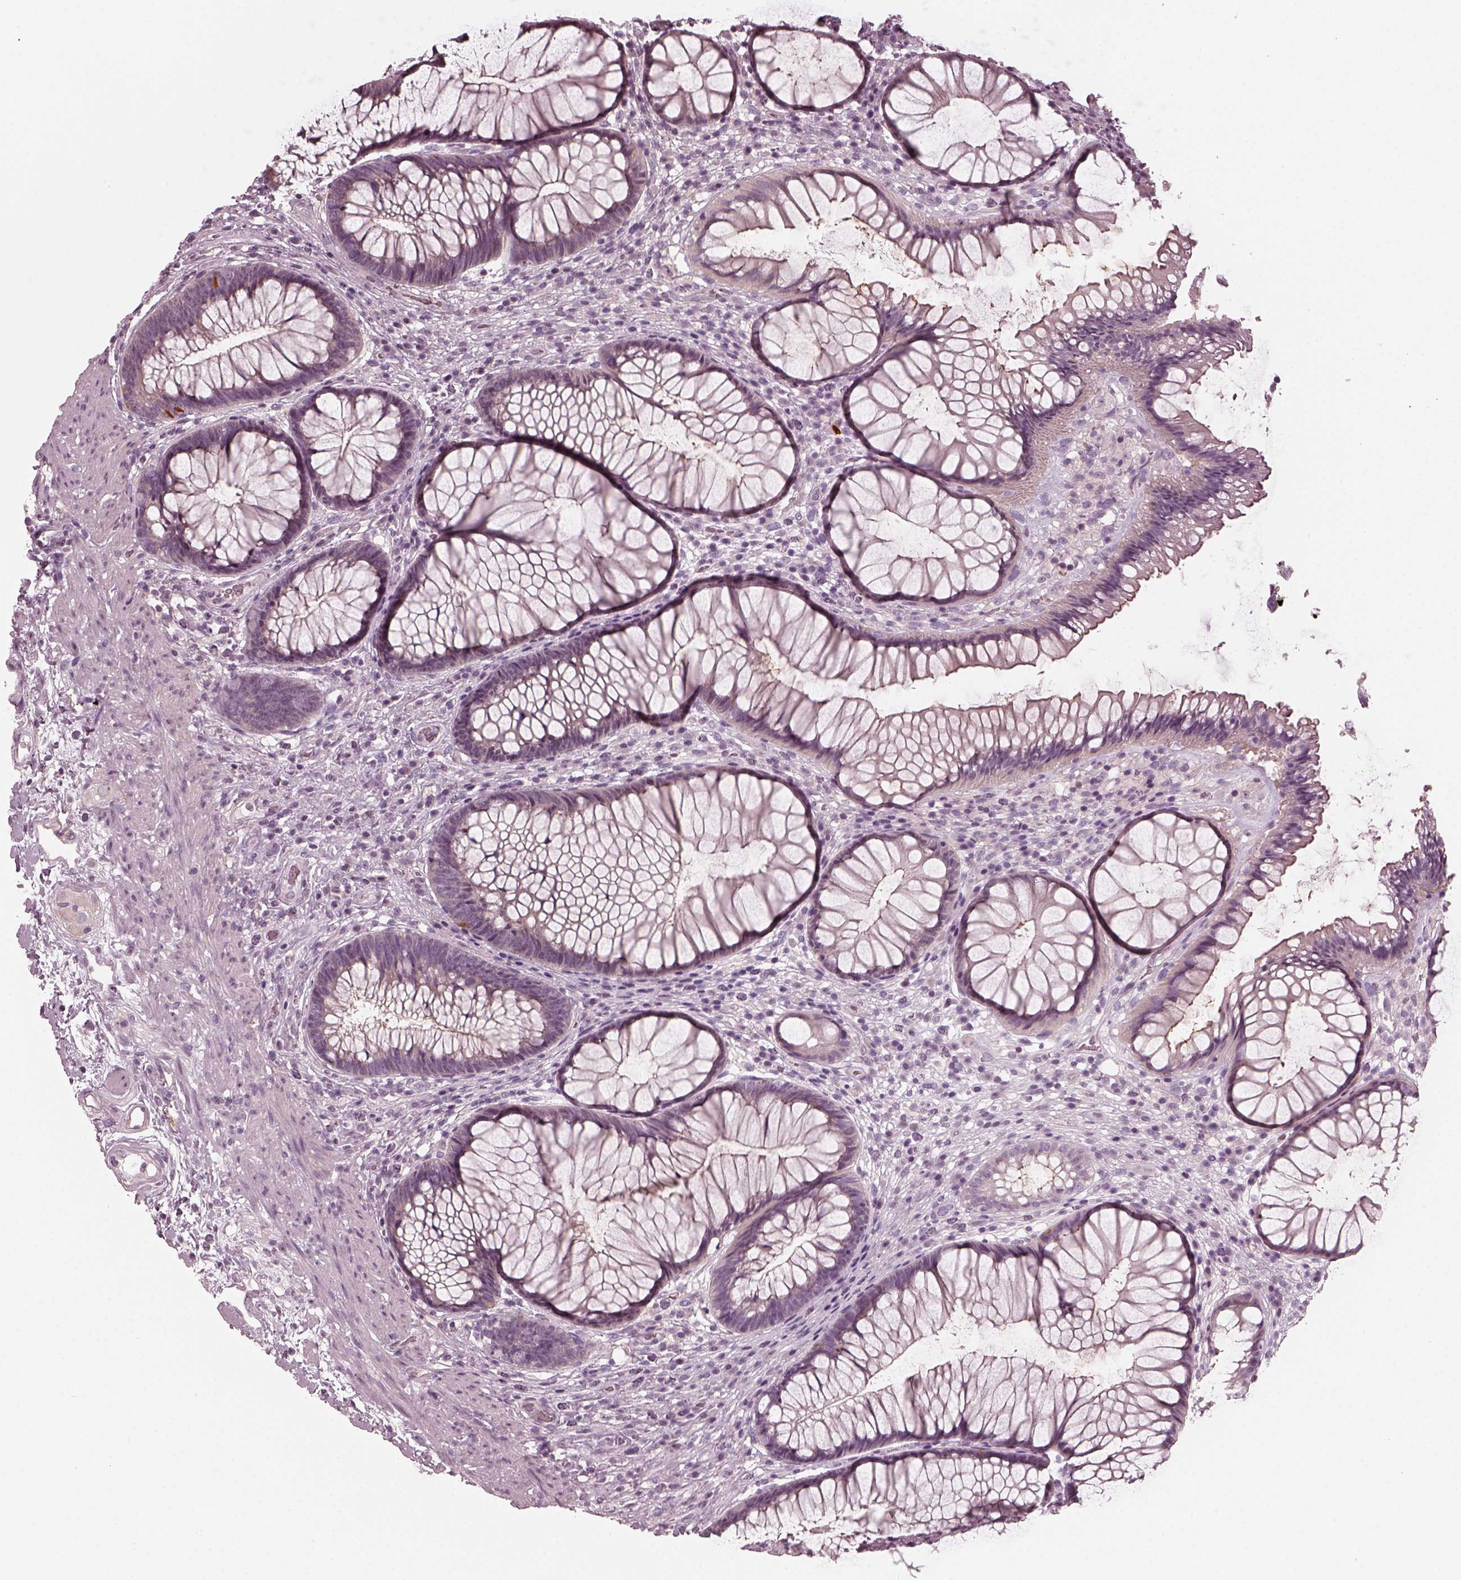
{"staining": {"intensity": "negative", "quantity": "none", "location": "none"}, "tissue": "rectum", "cell_type": "Glandular cells", "image_type": "normal", "snomed": [{"axis": "morphology", "description": "Normal tissue, NOS"}, {"axis": "topography", "description": "Smooth muscle"}, {"axis": "topography", "description": "Rectum"}], "caption": "A high-resolution micrograph shows IHC staining of normal rectum, which displays no significant expression in glandular cells.", "gene": "CHIT1", "patient": {"sex": "male", "age": 53}}